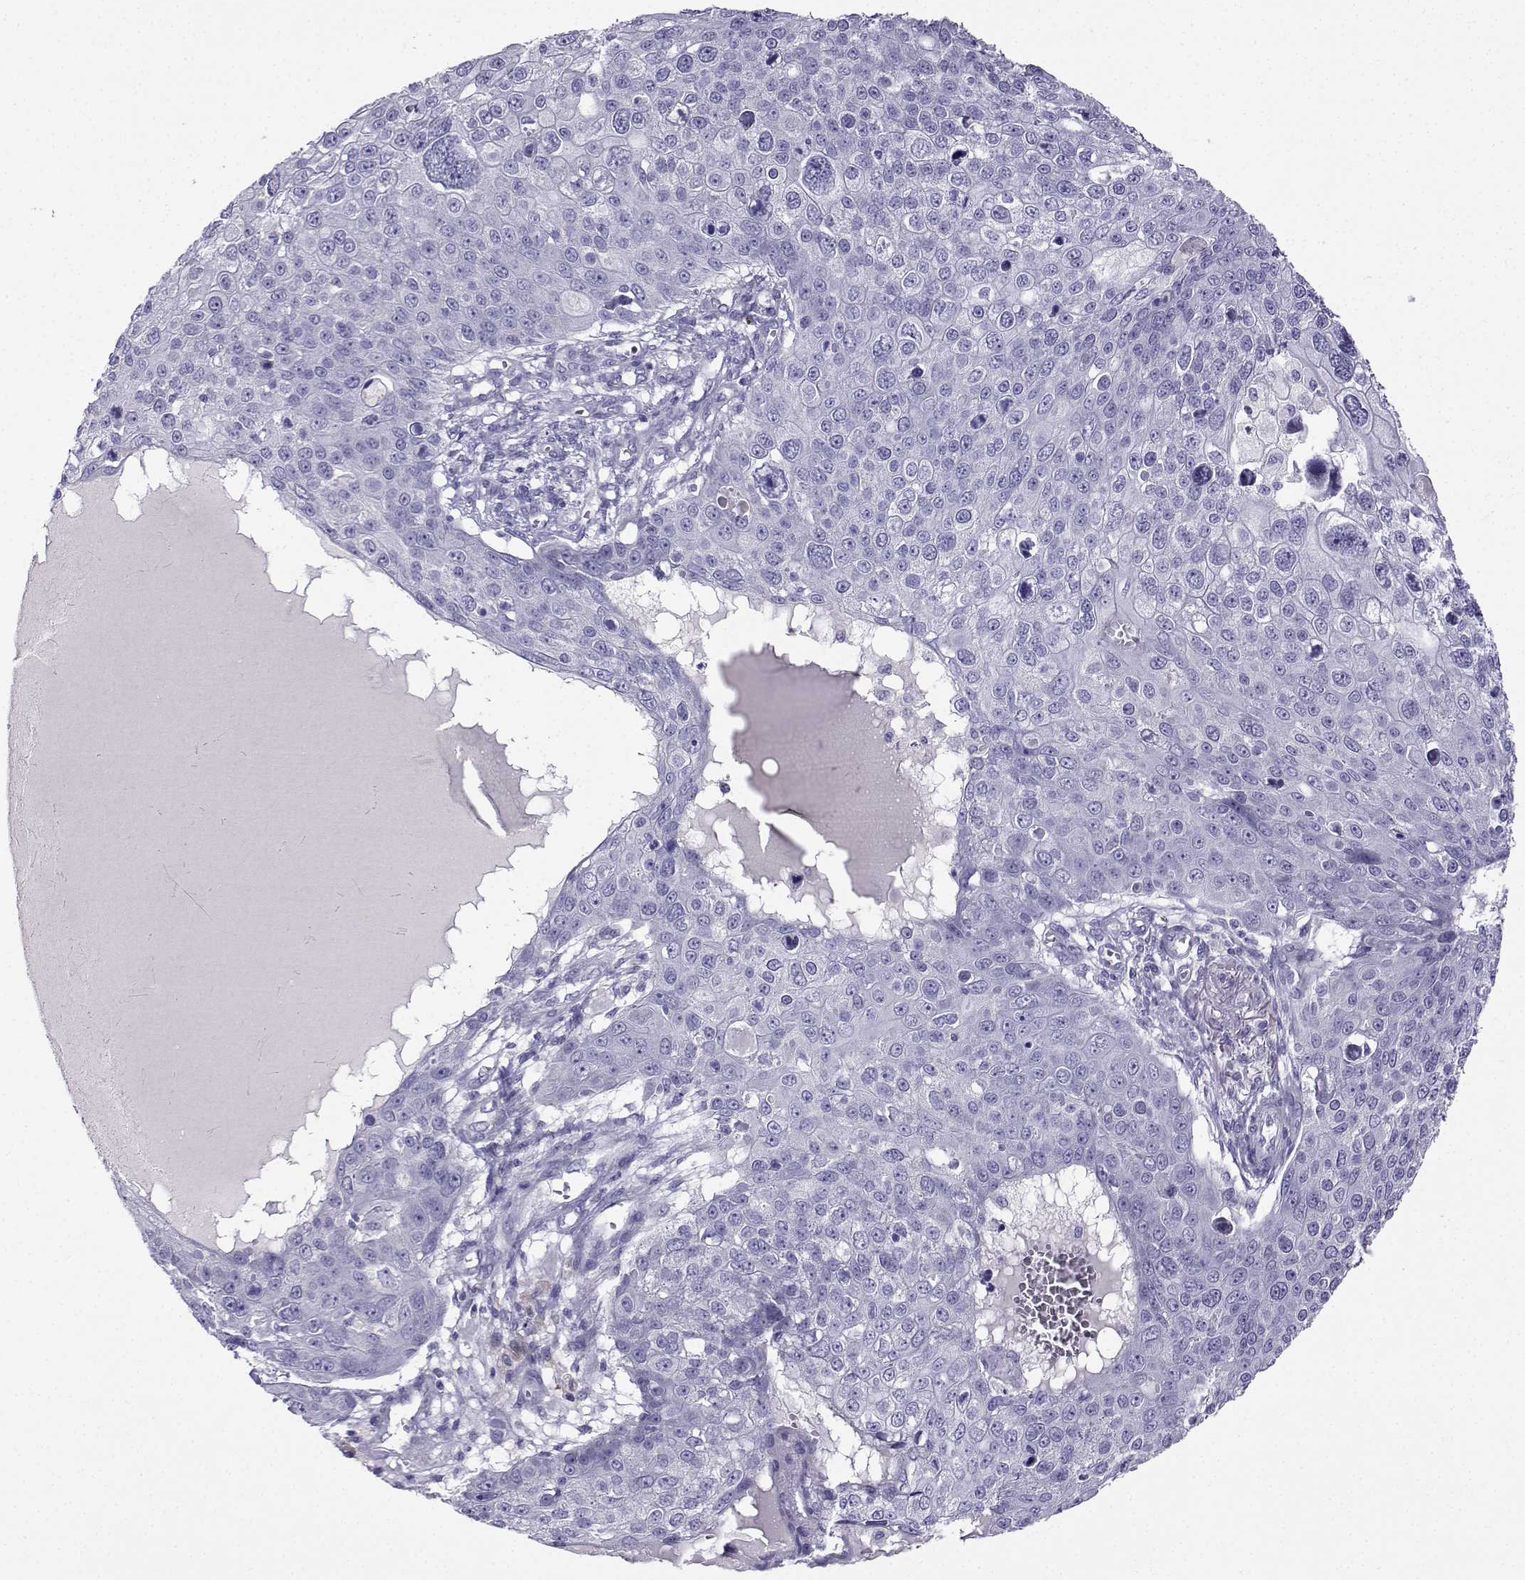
{"staining": {"intensity": "negative", "quantity": "none", "location": "none"}, "tissue": "skin cancer", "cell_type": "Tumor cells", "image_type": "cancer", "snomed": [{"axis": "morphology", "description": "Squamous cell carcinoma, NOS"}, {"axis": "topography", "description": "Skin"}], "caption": "Tumor cells show no significant positivity in skin squamous cell carcinoma.", "gene": "FBXO24", "patient": {"sex": "male", "age": 71}}